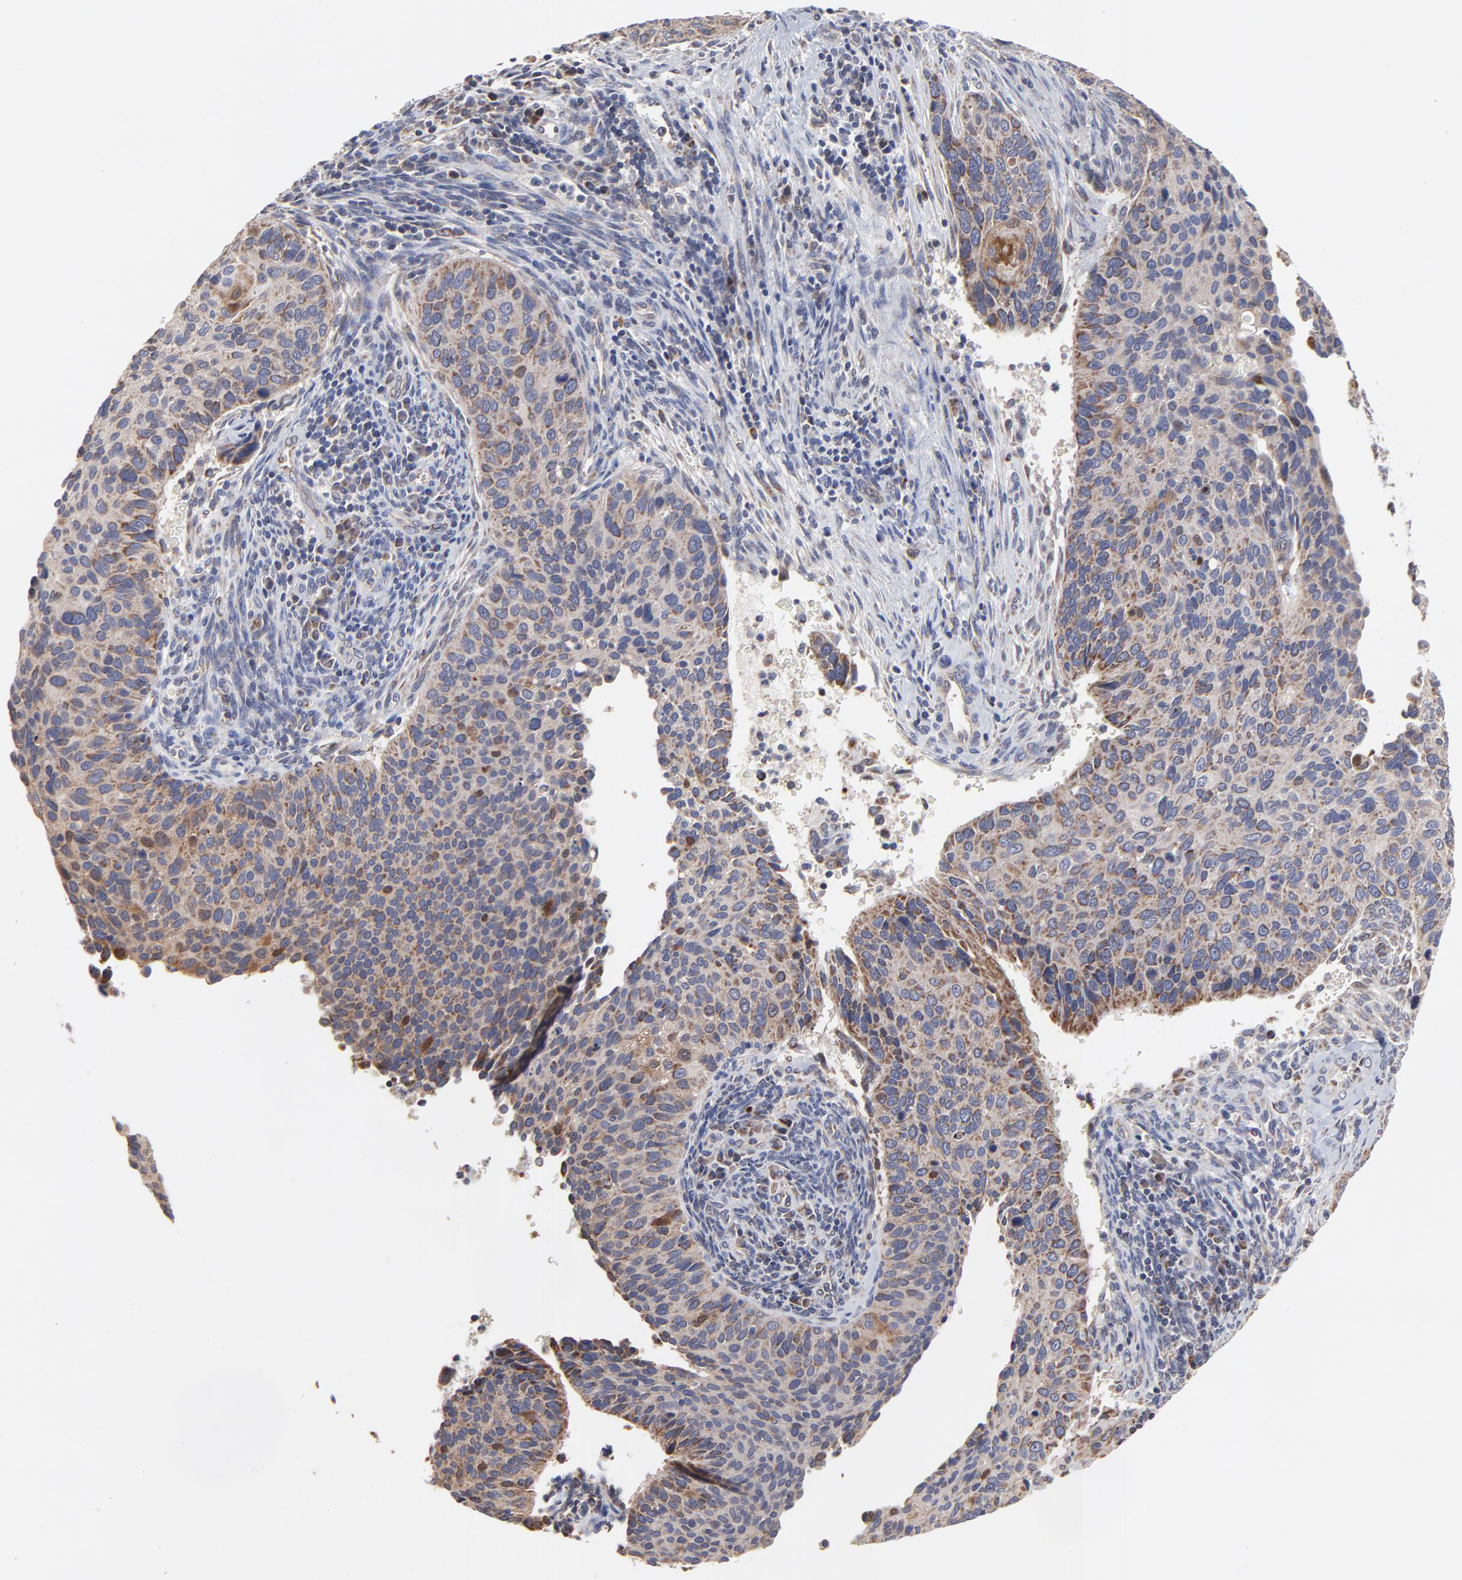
{"staining": {"intensity": "negative", "quantity": "none", "location": "none"}, "tissue": "cervical cancer", "cell_type": "Tumor cells", "image_type": "cancer", "snomed": [{"axis": "morphology", "description": "Adenocarcinoma, NOS"}, {"axis": "topography", "description": "Cervix"}], "caption": "A high-resolution micrograph shows IHC staining of cervical cancer, which displays no significant positivity in tumor cells.", "gene": "ZNF550", "patient": {"sex": "female", "age": 29}}